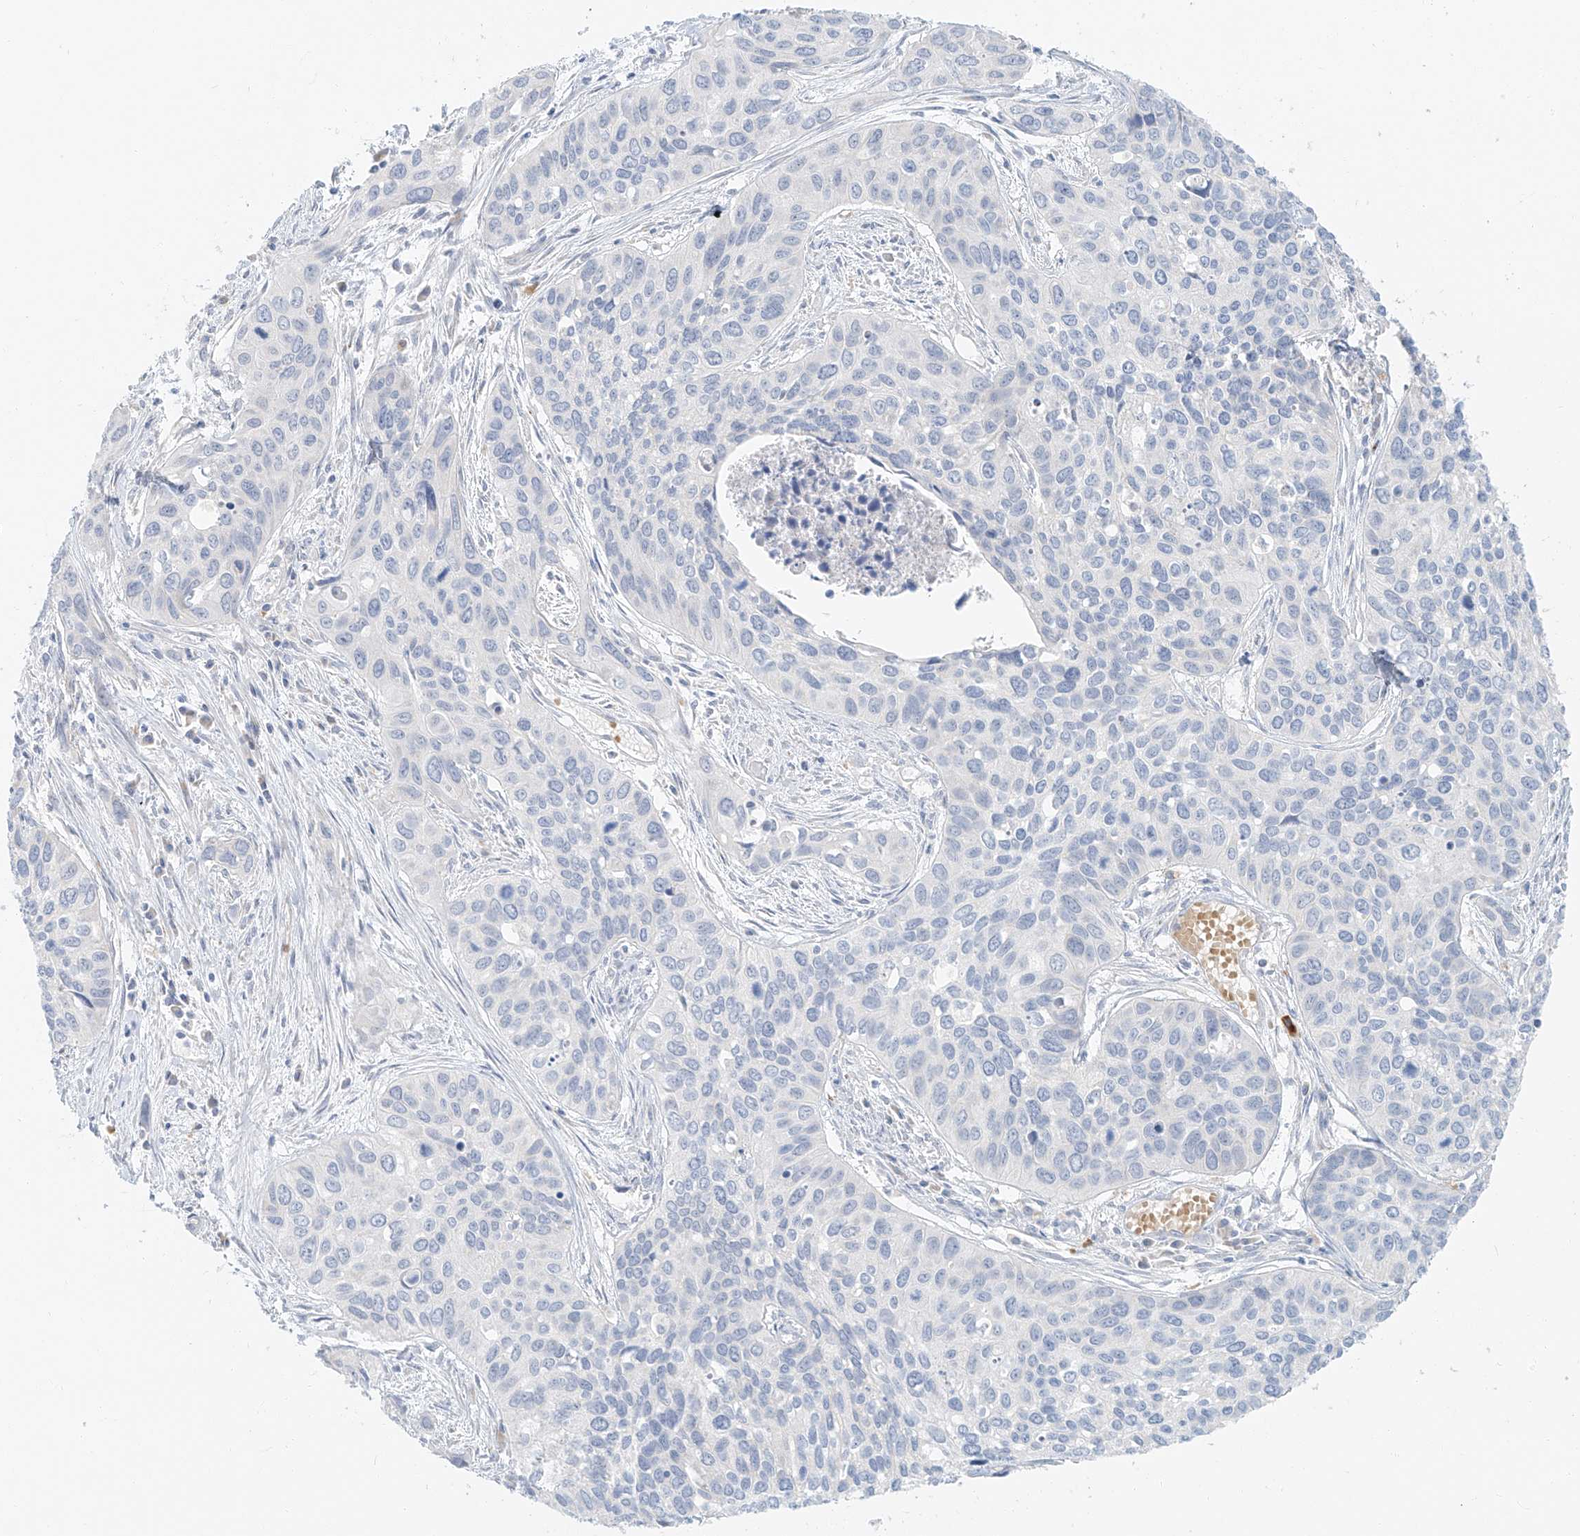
{"staining": {"intensity": "negative", "quantity": "none", "location": "none"}, "tissue": "cervical cancer", "cell_type": "Tumor cells", "image_type": "cancer", "snomed": [{"axis": "morphology", "description": "Squamous cell carcinoma, NOS"}, {"axis": "topography", "description": "Cervix"}], "caption": "There is no significant positivity in tumor cells of cervical cancer (squamous cell carcinoma).", "gene": "PGC", "patient": {"sex": "female", "age": 55}}